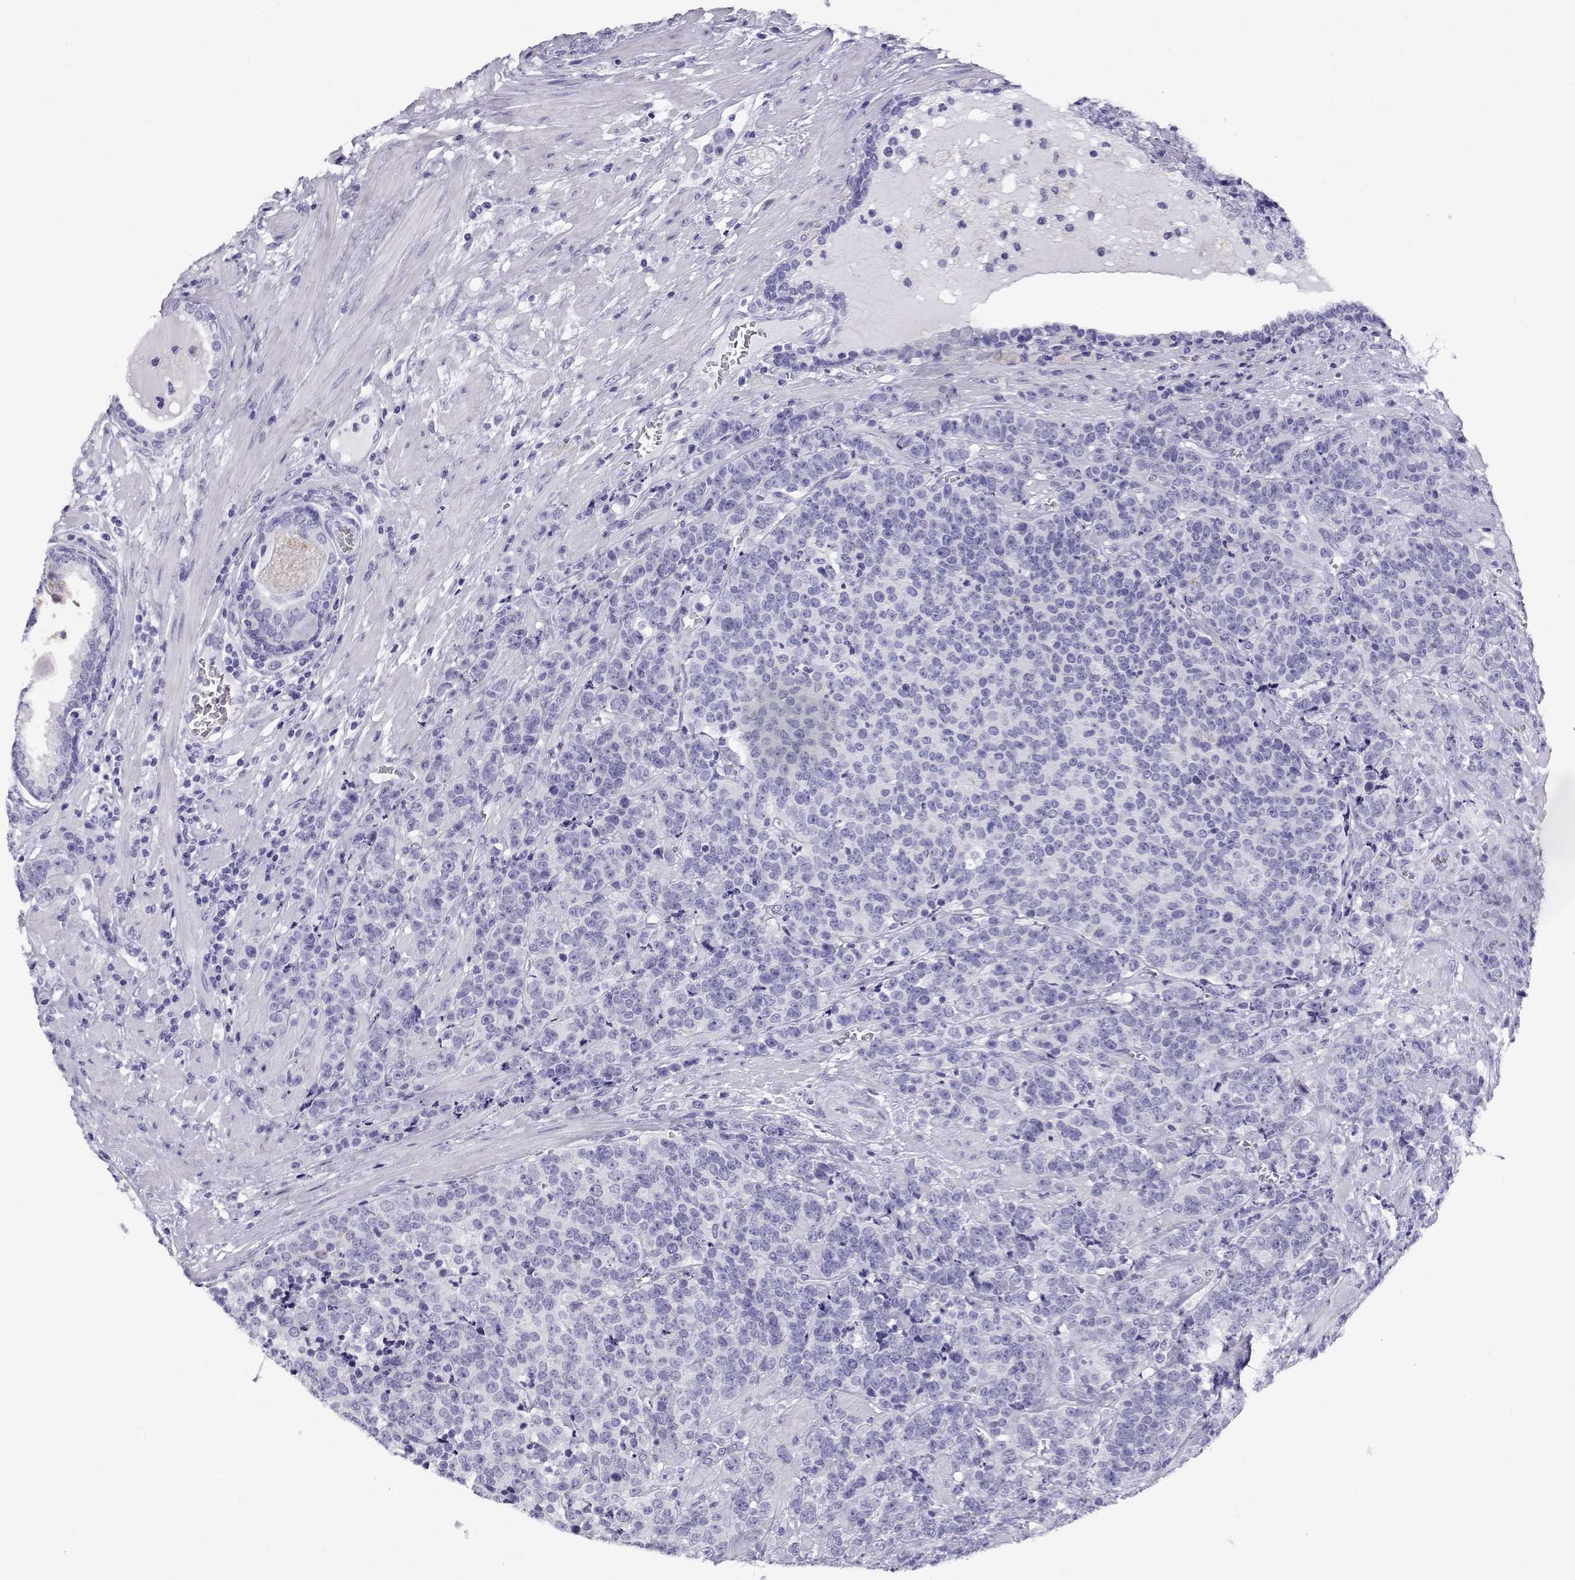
{"staining": {"intensity": "negative", "quantity": "none", "location": "none"}, "tissue": "prostate cancer", "cell_type": "Tumor cells", "image_type": "cancer", "snomed": [{"axis": "morphology", "description": "Adenocarcinoma, NOS"}, {"axis": "topography", "description": "Prostate"}], "caption": "An immunohistochemistry (IHC) photomicrograph of prostate cancer (adenocarcinoma) is shown. There is no staining in tumor cells of prostate cancer (adenocarcinoma).", "gene": "RHOXF2", "patient": {"sex": "male", "age": 67}}